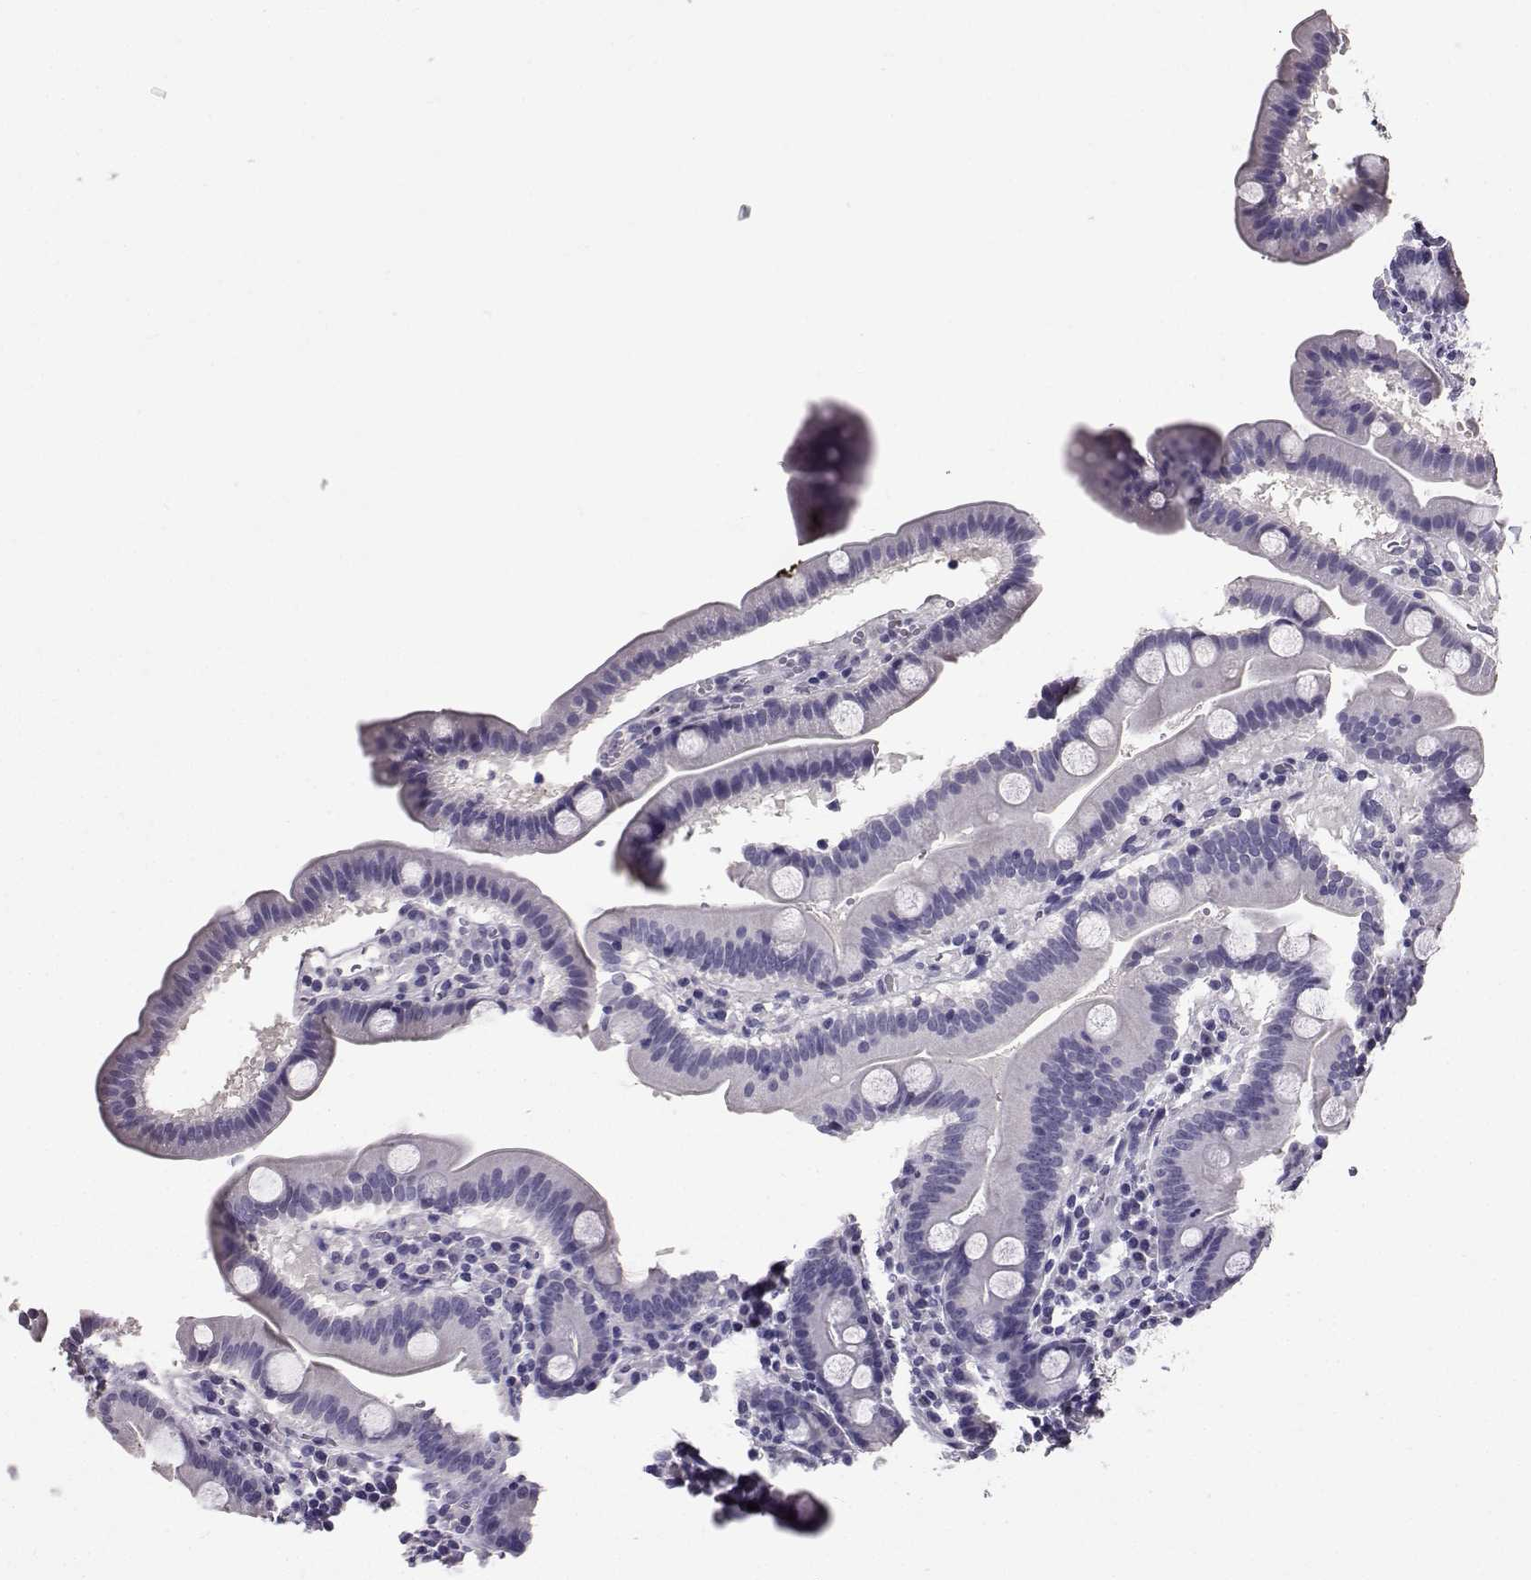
{"staining": {"intensity": "negative", "quantity": "none", "location": "none"}, "tissue": "duodenum", "cell_type": "Glandular cells", "image_type": "normal", "snomed": [{"axis": "morphology", "description": "Normal tissue, NOS"}, {"axis": "topography", "description": "Duodenum"}], "caption": "The image reveals no staining of glandular cells in normal duodenum.", "gene": "SPAG11A", "patient": {"sex": "male", "age": 59}}